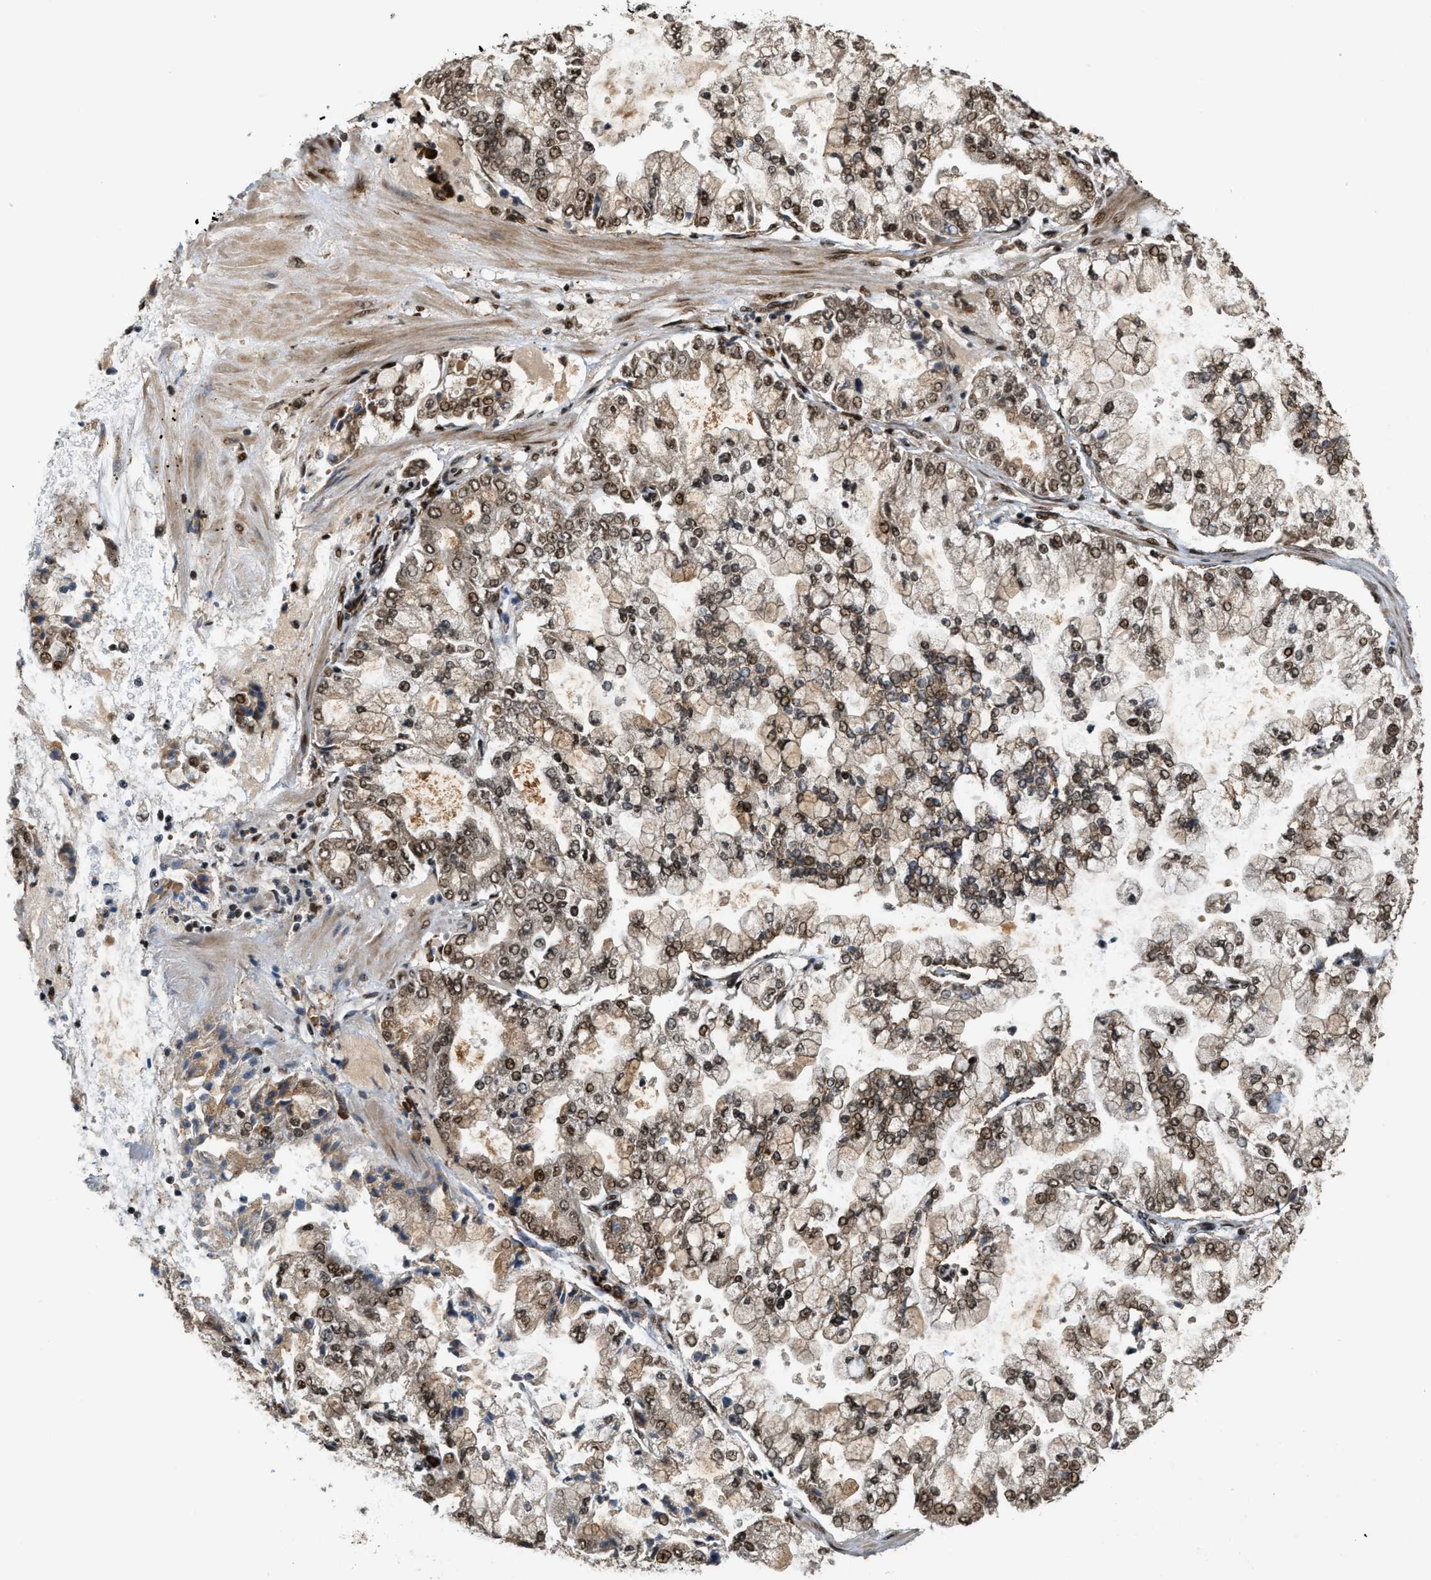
{"staining": {"intensity": "moderate", "quantity": ">75%", "location": "cytoplasmic/membranous,nuclear"}, "tissue": "stomach cancer", "cell_type": "Tumor cells", "image_type": "cancer", "snomed": [{"axis": "morphology", "description": "Adenocarcinoma, NOS"}, {"axis": "topography", "description": "Stomach"}], "caption": "IHC of stomach adenocarcinoma shows medium levels of moderate cytoplasmic/membranous and nuclear staining in about >75% of tumor cells.", "gene": "SERTAD2", "patient": {"sex": "male", "age": 76}}